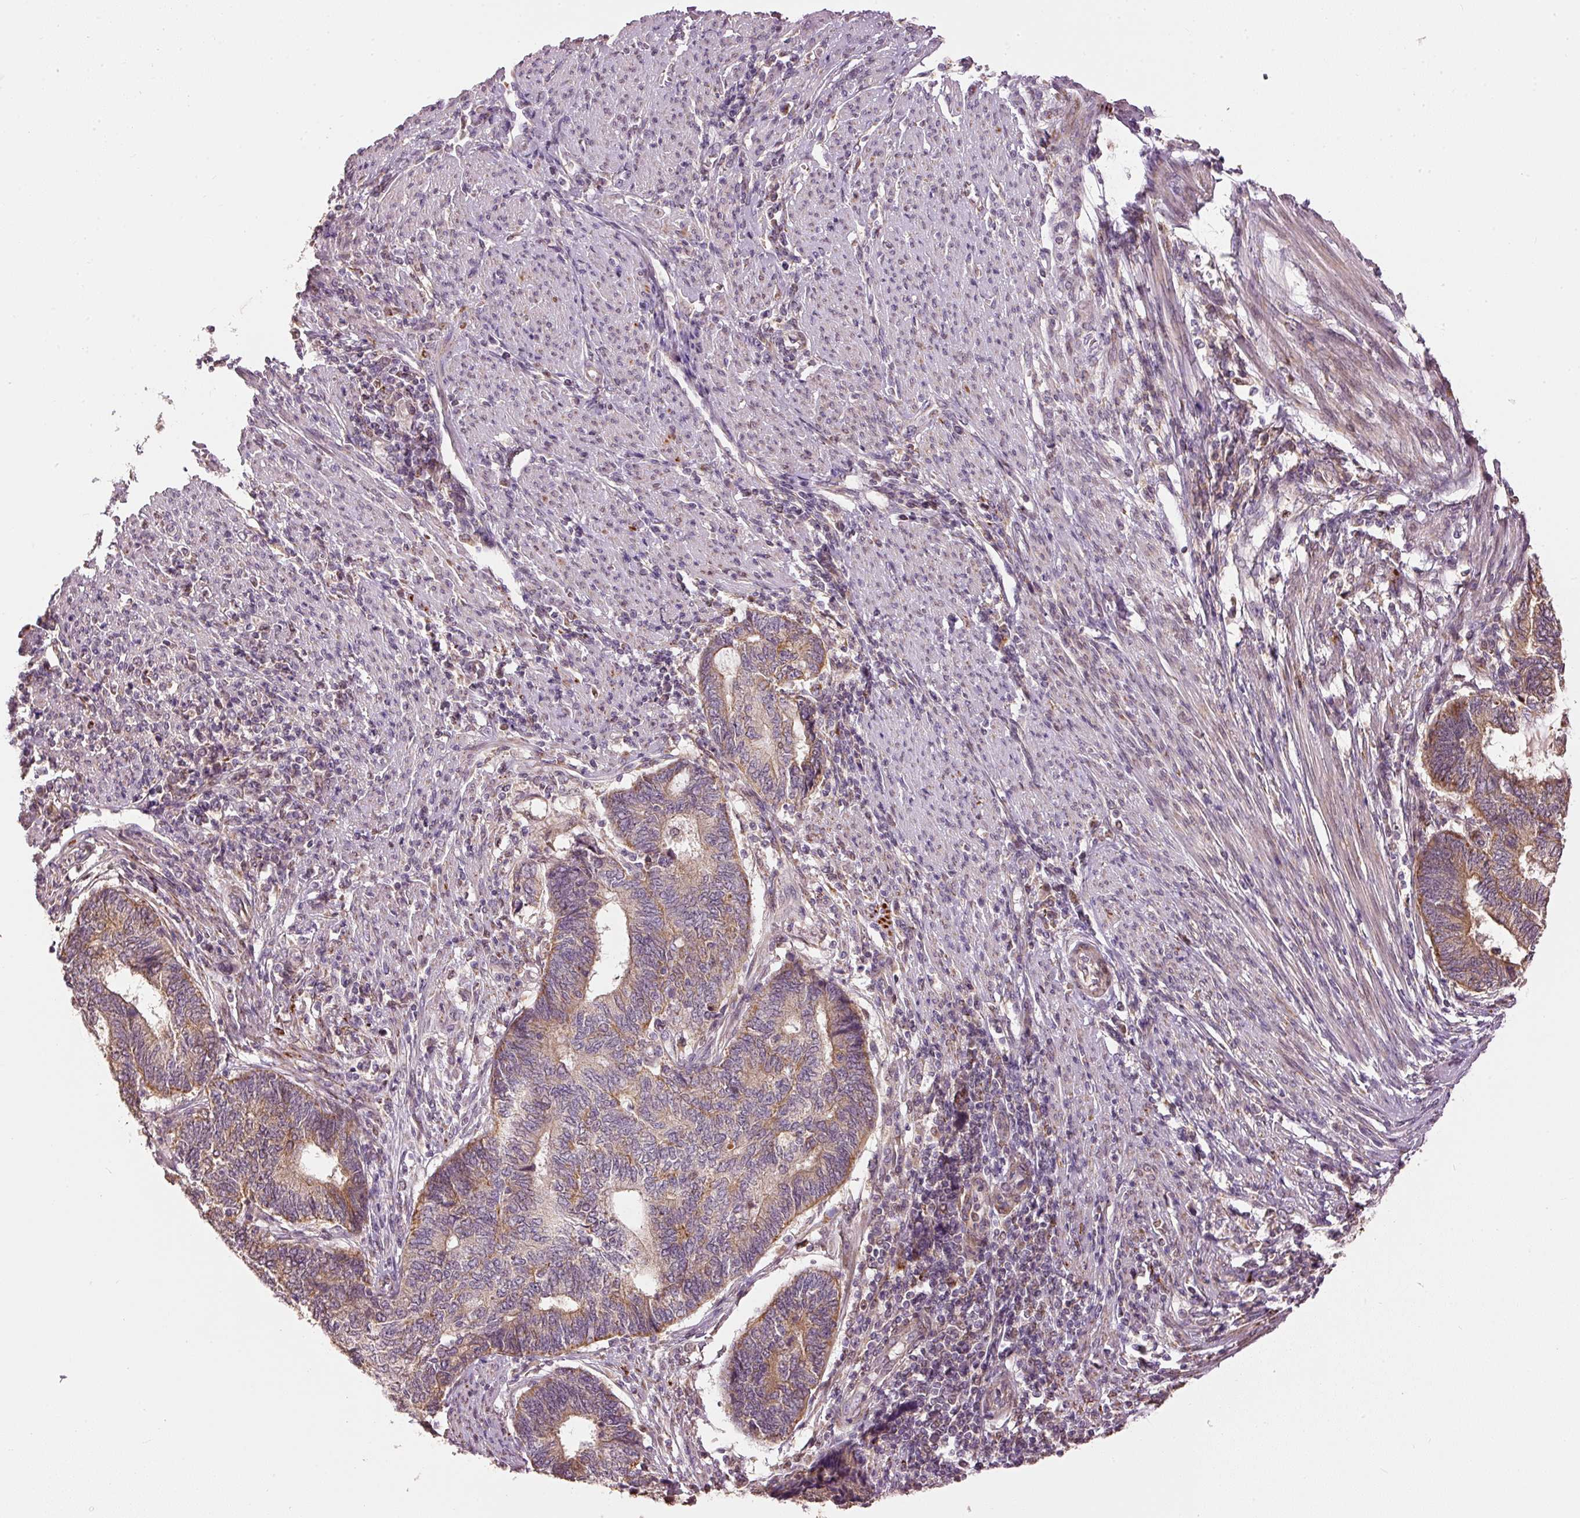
{"staining": {"intensity": "moderate", "quantity": ">75%", "location": "cytoplasmic/membranous"}, "tissue": "endometrial cancer", "cell_type": "Tumor cells", "image_type": "cancer", "snomed": [{"axis": "morphology", "description": "Adenocarcinoma, NOS"}, {"axis": "topography", "description": "Uterus"}, {"axis": "topography", "description": "Endometrium"}], "caption": "A high-resolution histopathology image shows immunohistochemistry (IHC) staining of adenocarcinoma (endometrial), which demonstrates moderate cytoplasmic/membranous expression in approximately >75% of tumor cells. Ihc stains the protein in brown and the nuclei are stained blue.", "gene": "MTHFD1L", "patient": {"sex": "female", "age": 70}}